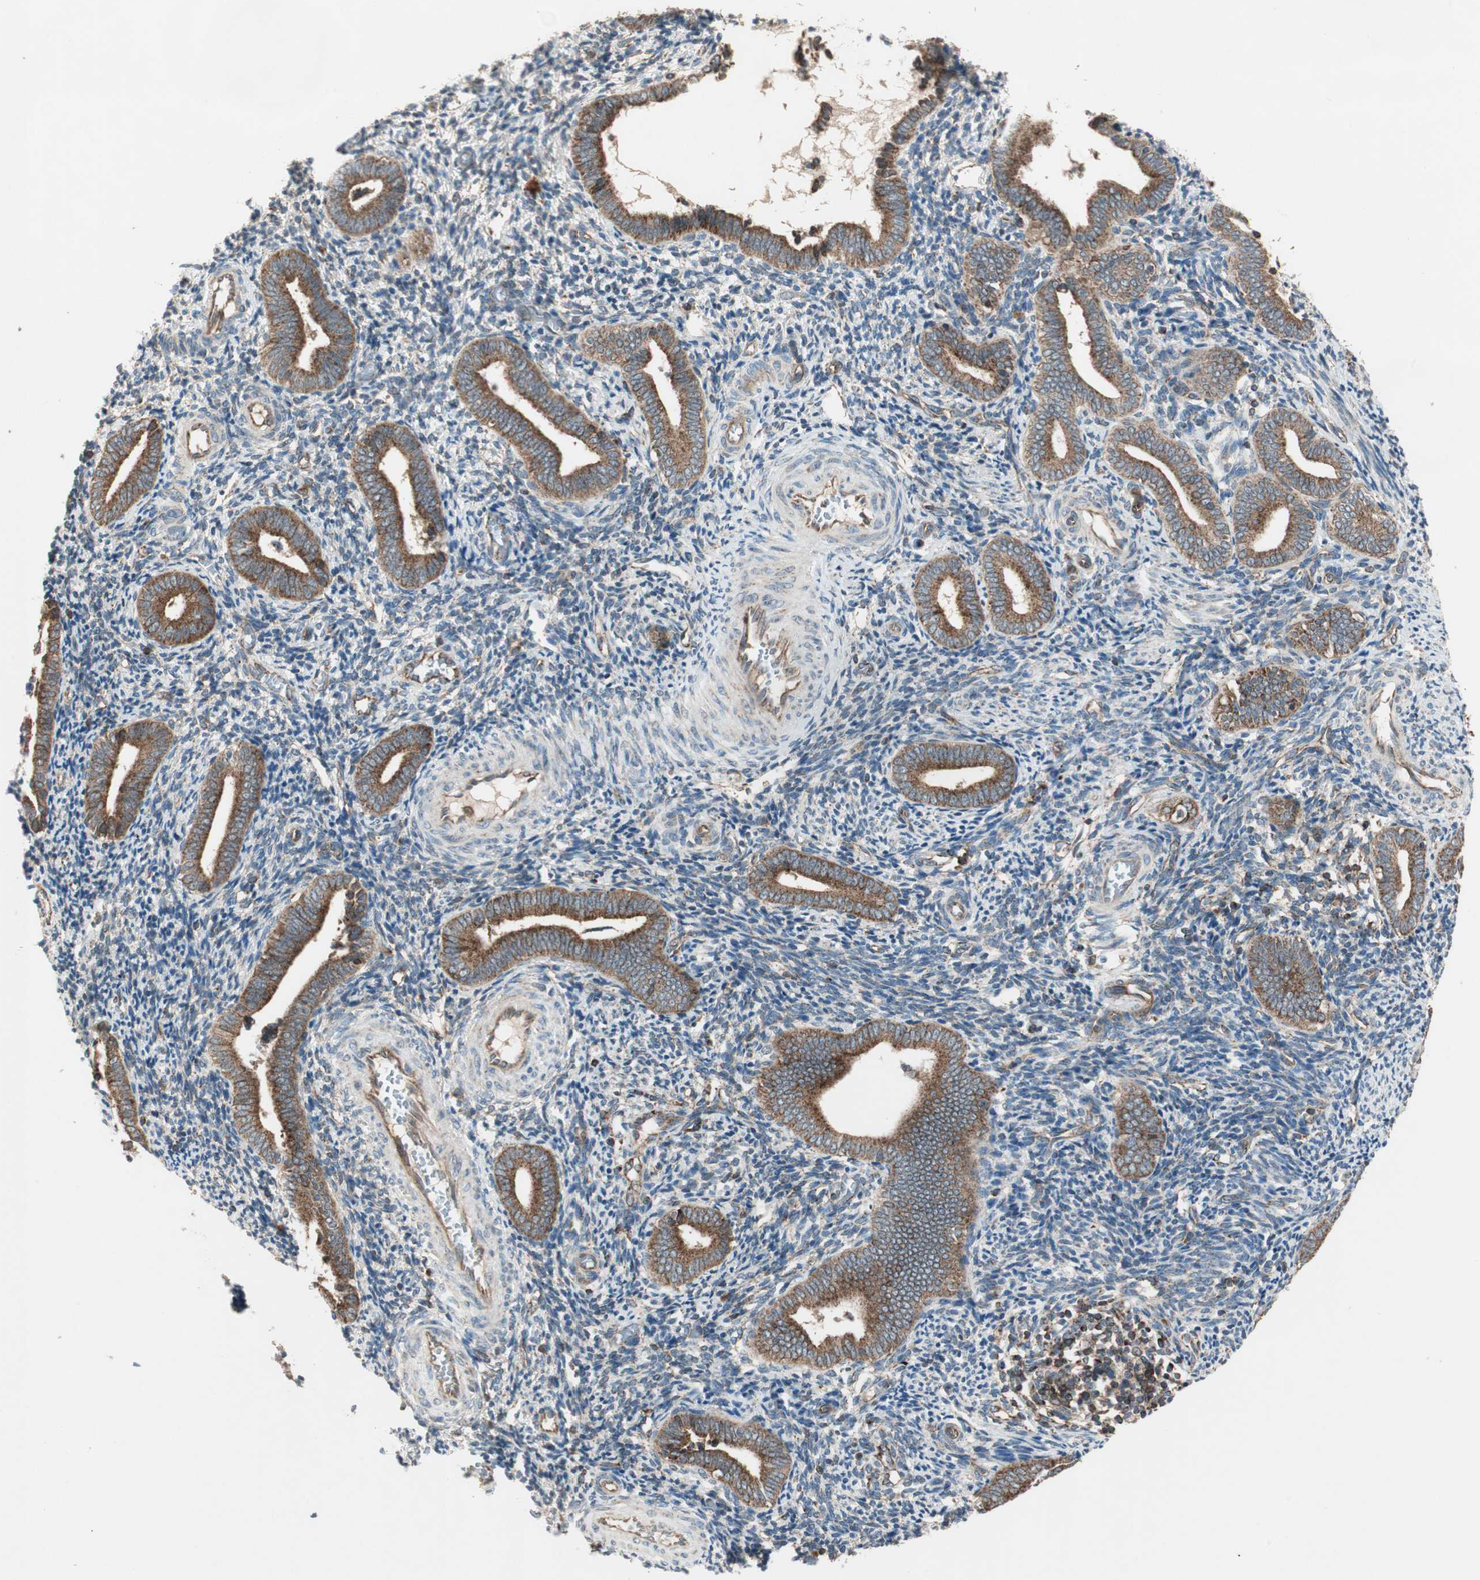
{"staining": {"intensity": "moderate", "quantity": "25%-75%", "location": "cytoplasmic/membranous"}, "tissue": "endometrium", "cell_type": "Cells in endometrial stroma", "image_type": "normal", "snomed": [{"axis": "morphology", "description": "Normal tissue, NOS"}, {"axis": "topography", "description": "Uterus"}, {"axis": "topography", "description": "Endometrium"}], "caption": "About 25%-75% of cells in endometrial stroma in unremarkable human endometrium exhibit moderate cytoplasmic/membranous protein positivity as visualized by brown immunohistochemical staining.", "gene": "CHADL", "patient": {"sex": "female", "age": 33}}